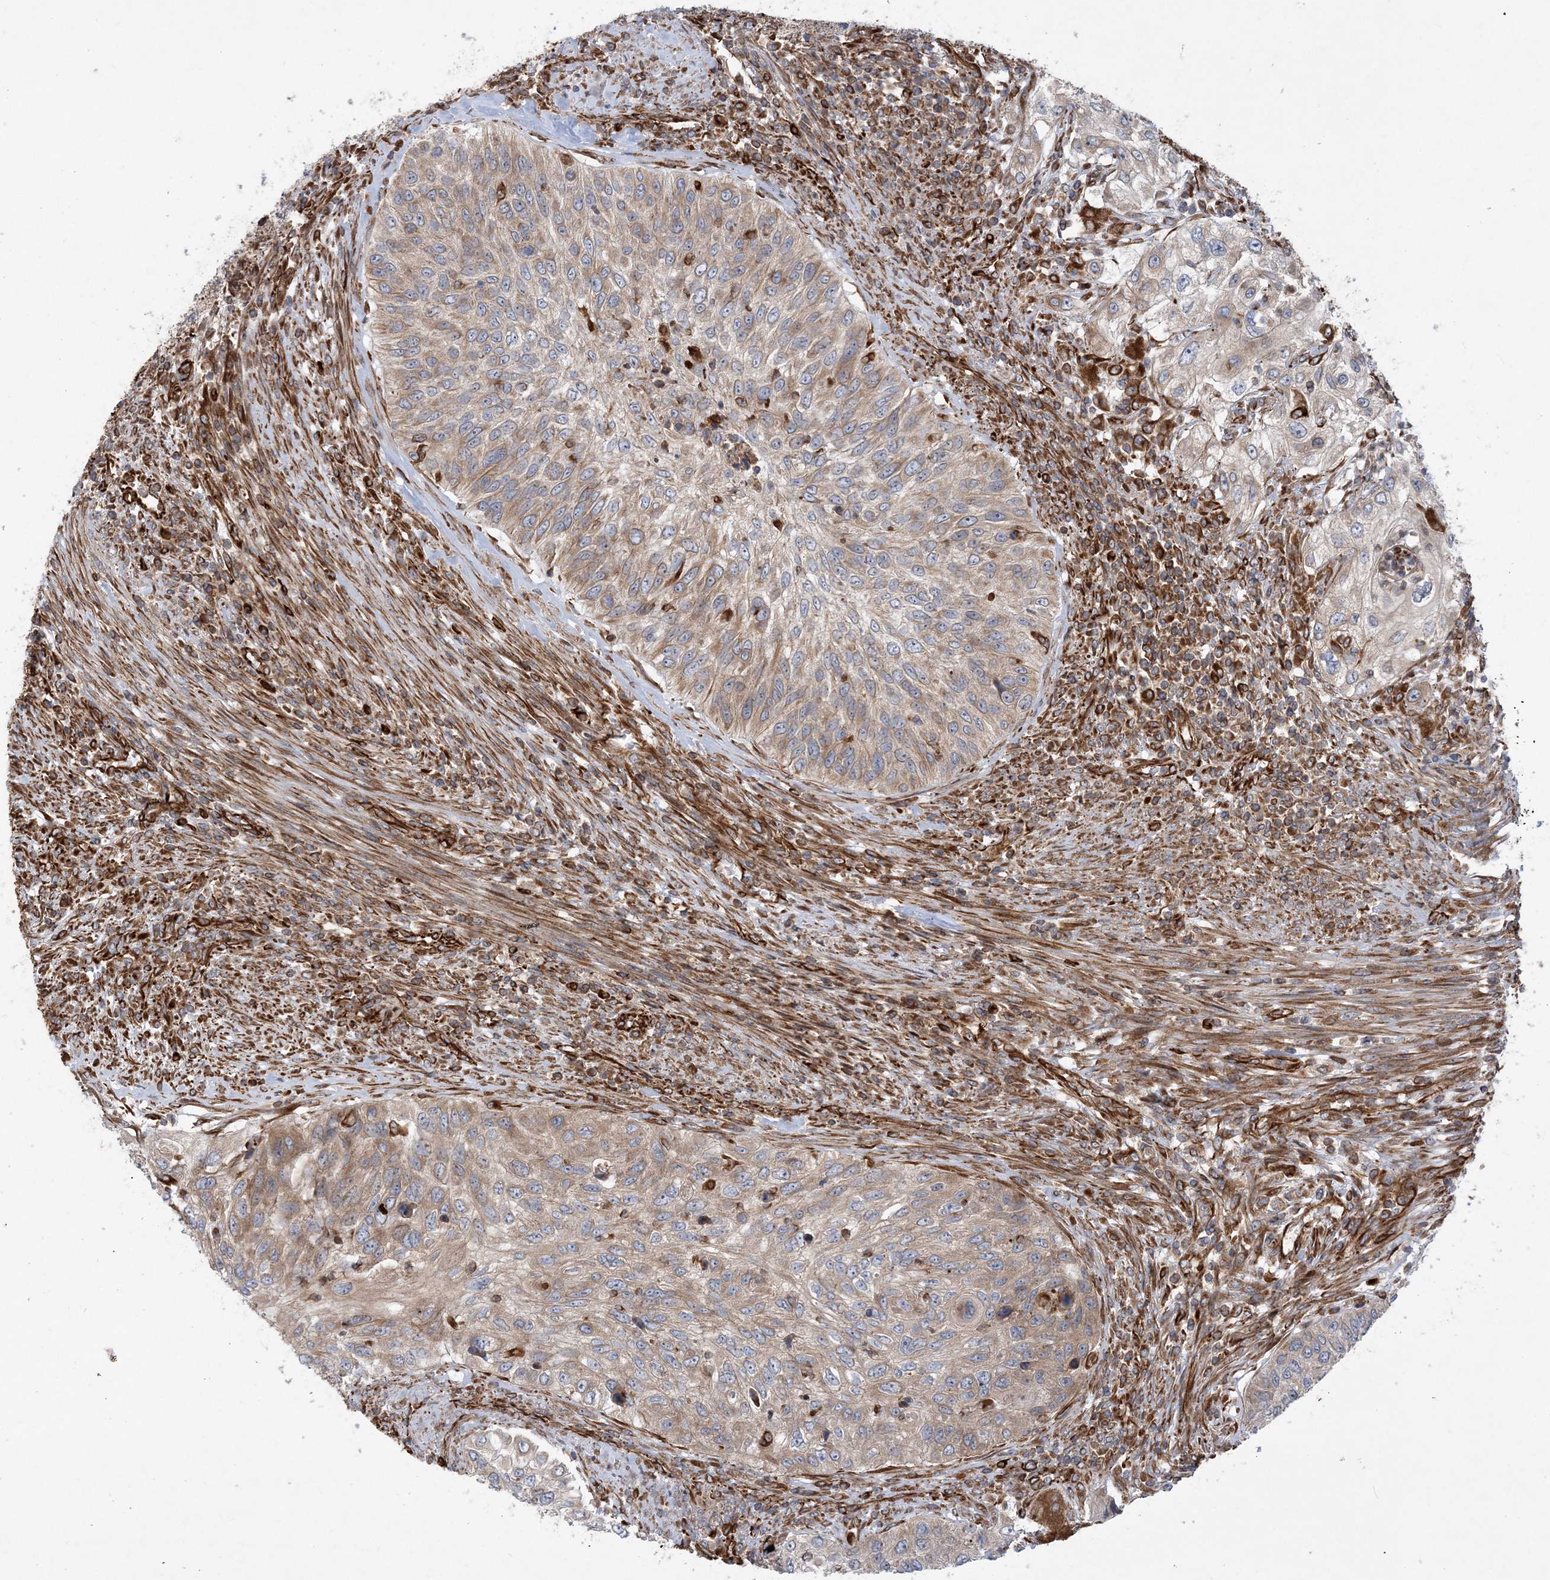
{"staining": {"intensity": "moderate", "quantity": "25%-75%", "location": "cytoplasmic/membranous"}, "tissue": "urothelial cancer", "cell_type": "Tumor cells", "image_type": "cancer", "snomed": [{"axis": "morphology", "description": "Urothelial carcinoma, High grade"}, {"axis": "topography", "description": "Urinary bladder"}], "caption": "Immunohistochemistry (DAB (3,3'-diaminobenzidine)) staining of human high-grade urothelial carcinoma shows moderate cytoplasmic/membranous protein positivity in approximately 25%-75% of tumor cells.", "gene": "FAM114A2", "patient": {"sex": "female", "age": 60}}